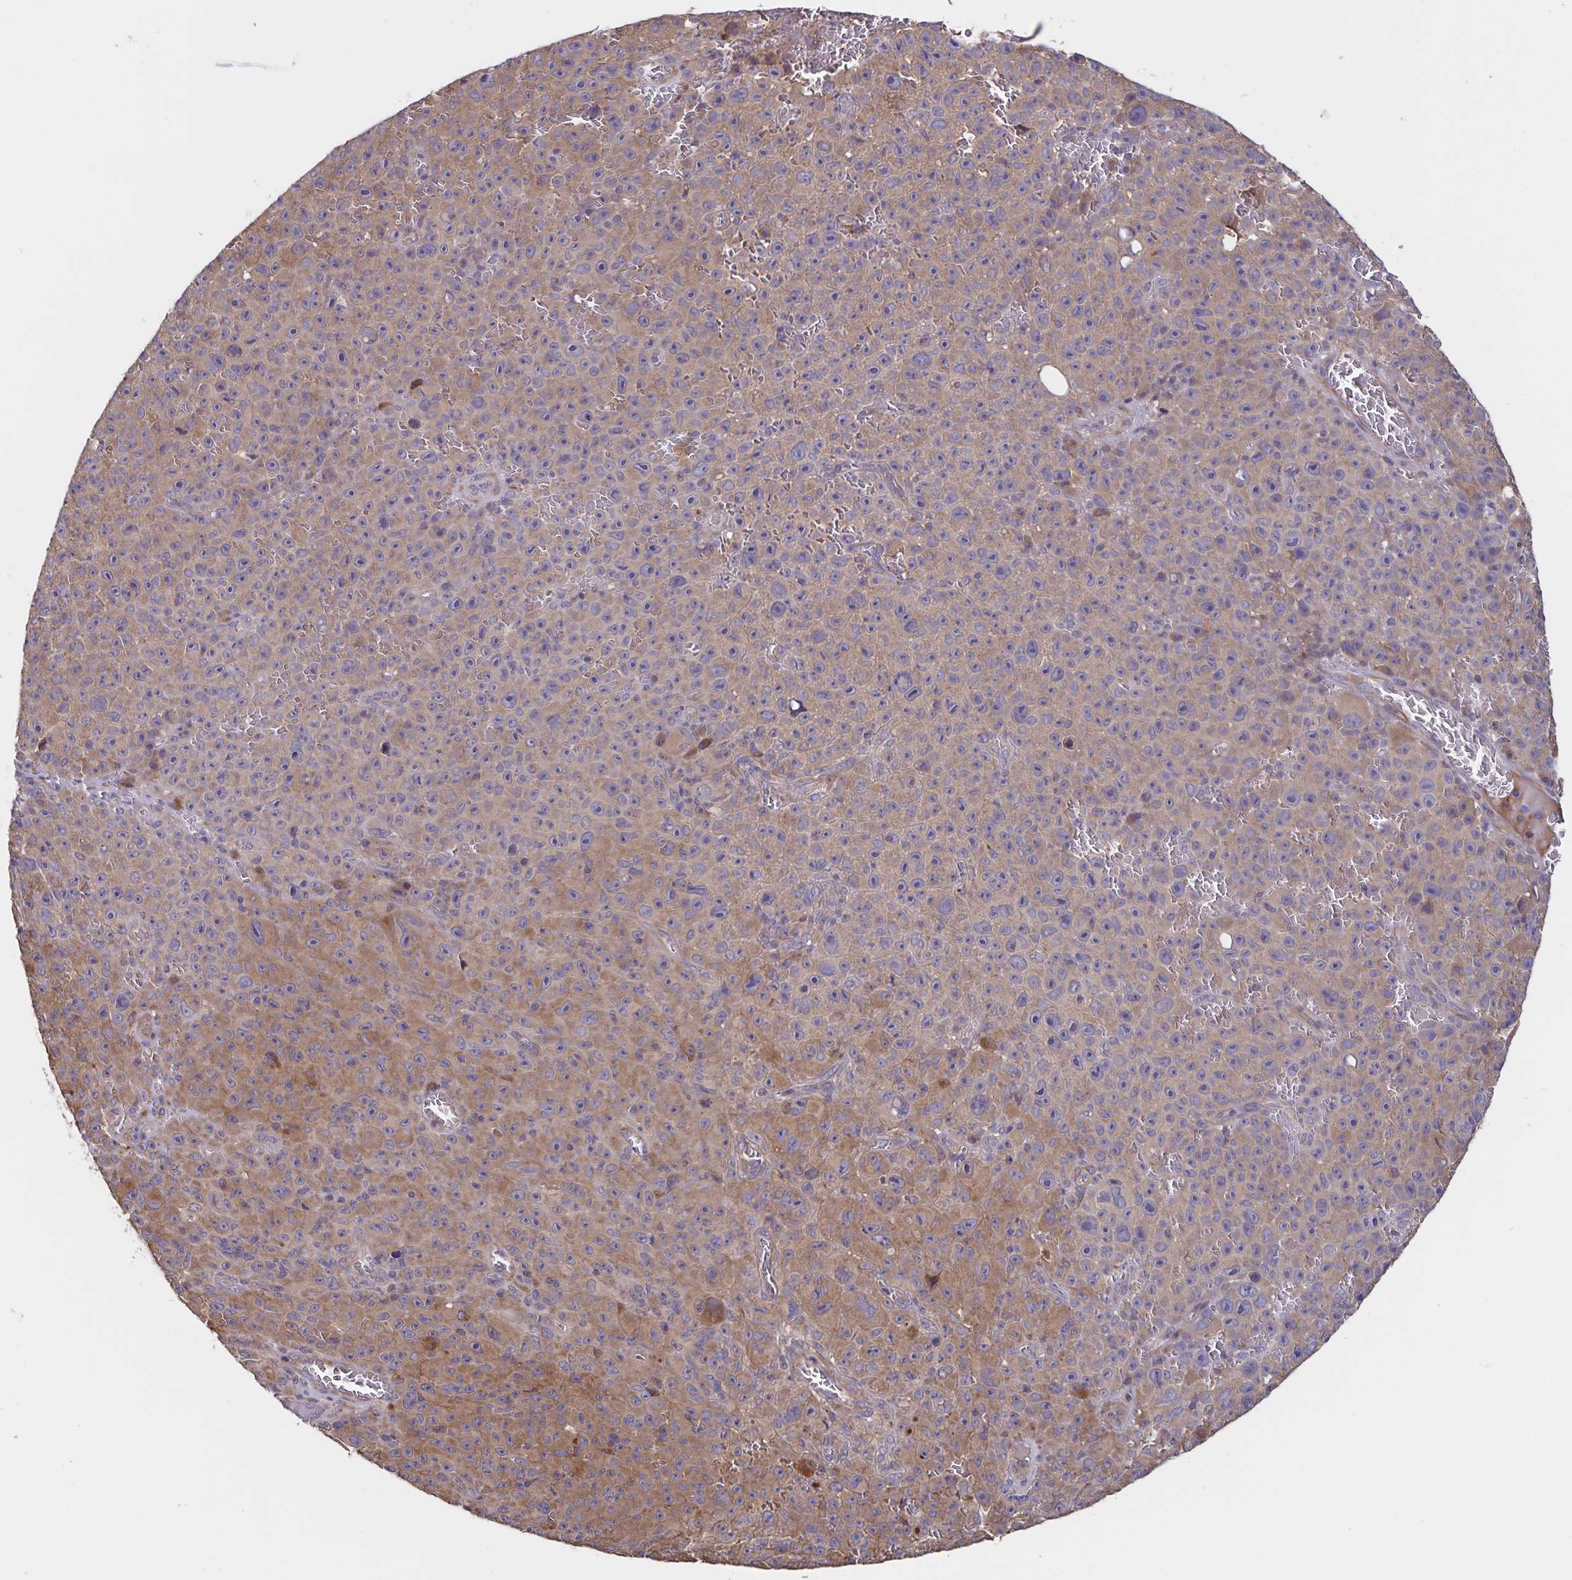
{"staining": {"intensity": "moderate", "quantity": "25%-75%", "location": "cytoplasmic/membranous"}, "tissue": "melanoma", "cell_type": "Tumor cells", "image_type": "cancer", "snomed": [{"axis": "morphology", "description": "Malignant melanoma, NOS"}, {"axis": "topography", "description": "Skin"}], "caption": "Protein staining of melanoma tissue displays moderate cytoplasmic/membranous expression in about 25%-75% of tumor cells.", "gene": "FBXL16", "patient": {"sex": "female", "age": 82}}